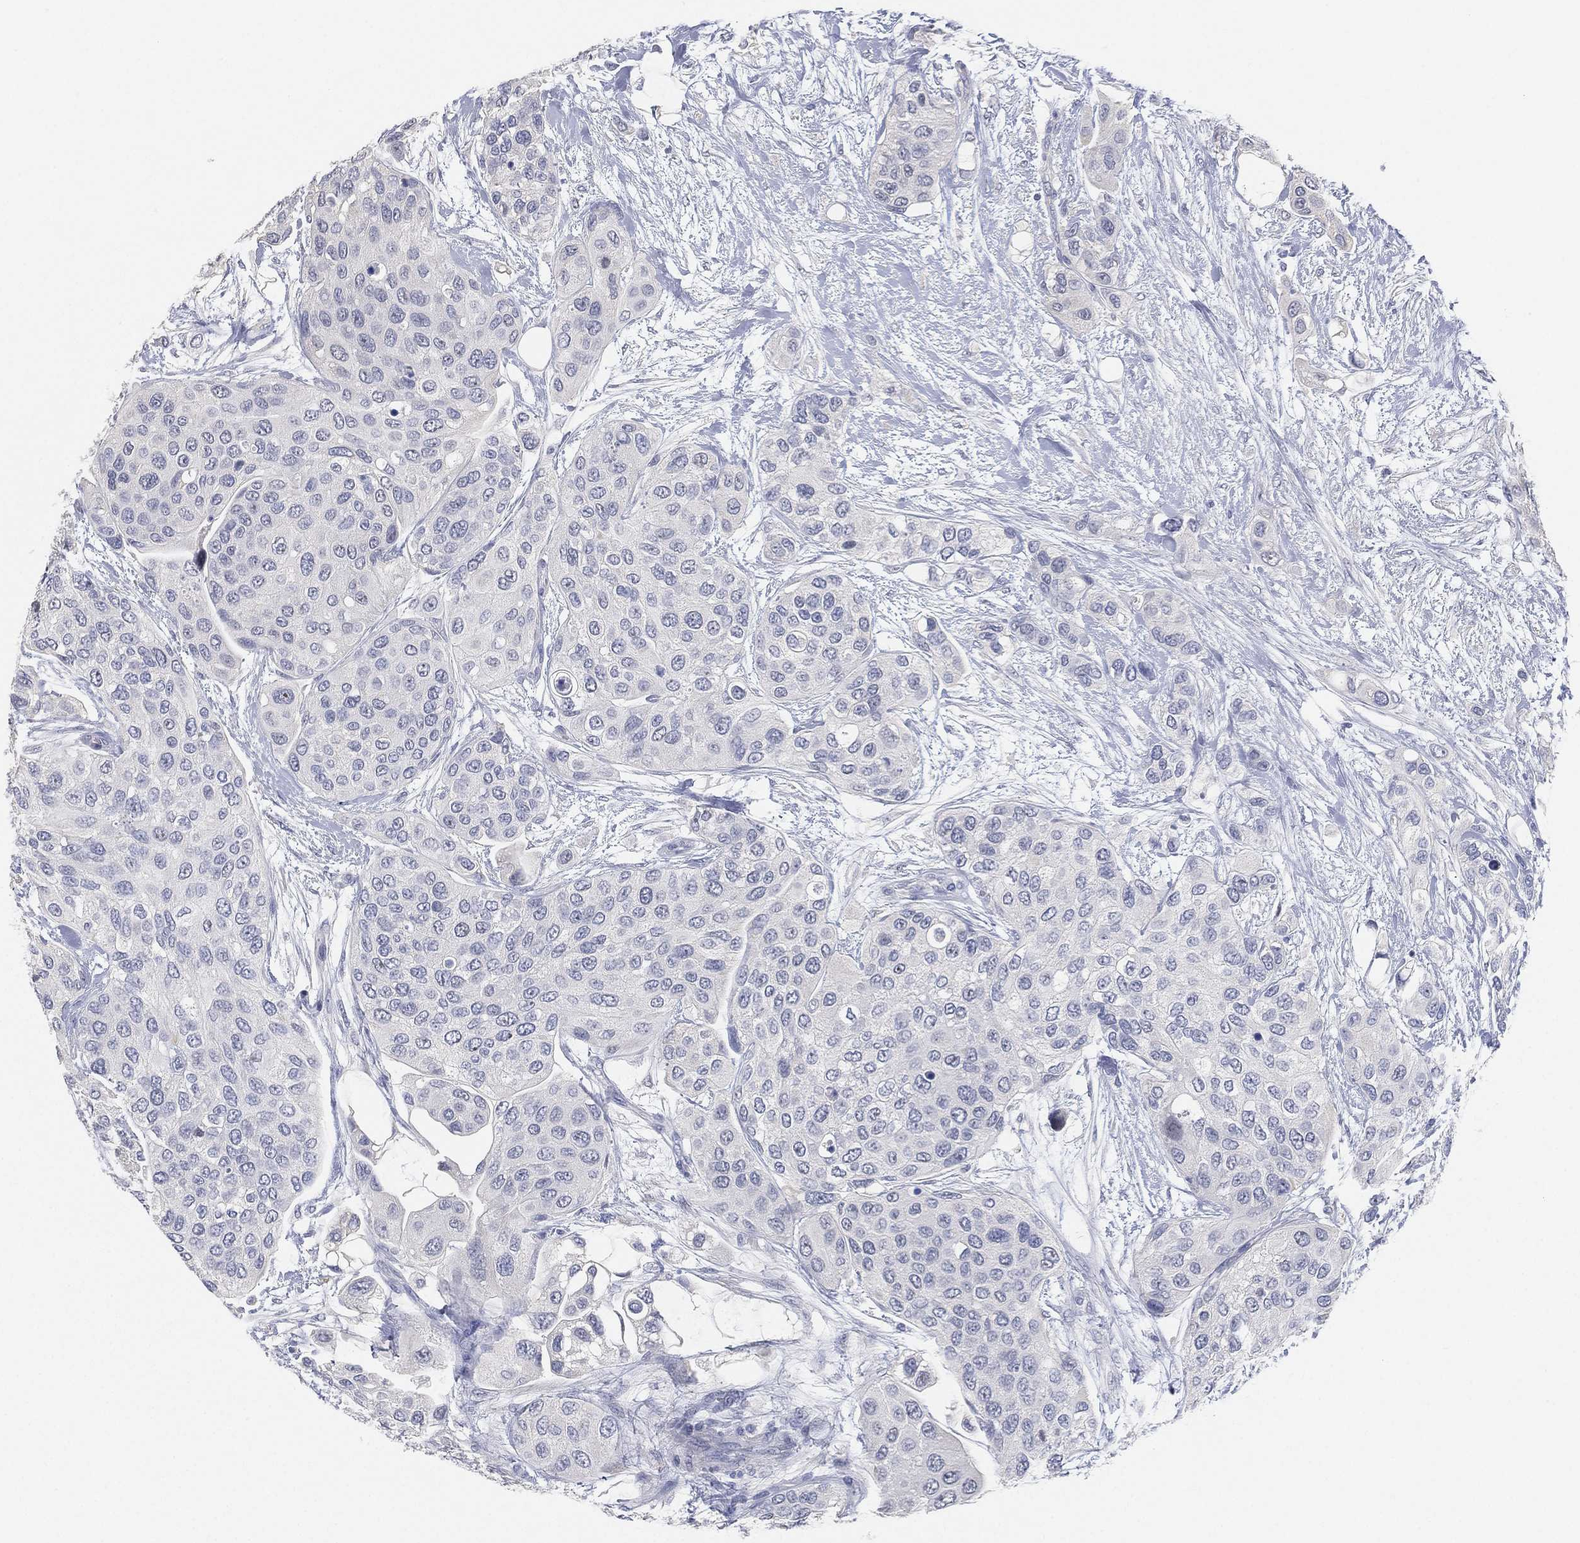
{"staining": {"intensity": "negative", "quantity": "none", "location": "none"}, "tissue": "urothelial cancer", "cell_type": "Tumor cells", "image_type": "cancer", "snomed": [{"axis": "morphology", "description": "Urothelial carcinoma, High grade"}, {"axis": "topography", "description": "Urinary bladder"}], "caption": "High magnification brightfield microscopy of urothelial cancer stained with DAB (3,3'-diaminobenzidine) (brown) and counterstained with hematoxylin (blue): tumor cells show no significant positivity.", "gene": "FAM187B", "patient": {"sex": "male", "age": 77}}